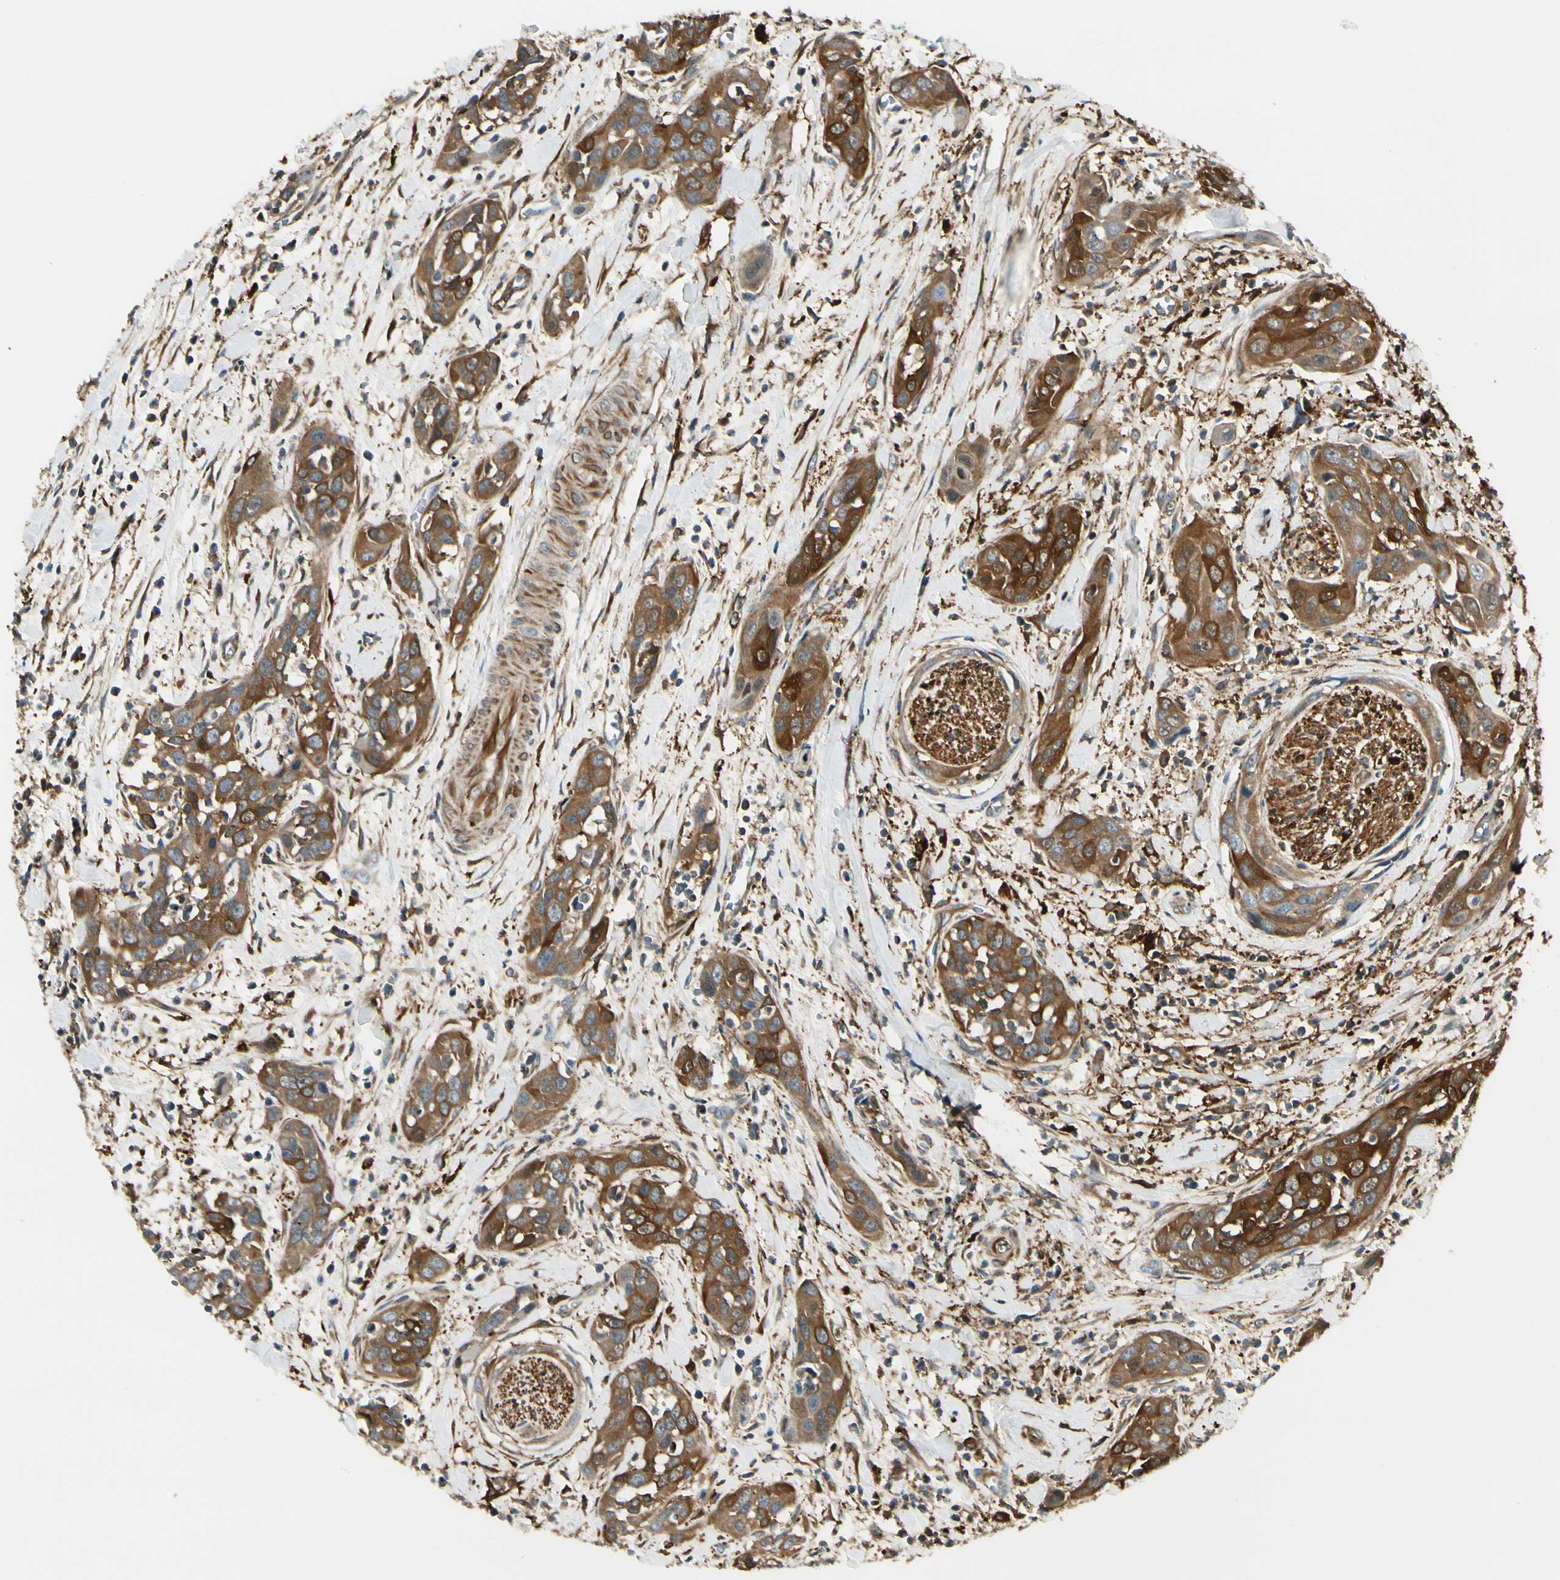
{"staining": {"intensity": "strong", "quantity": ">75%", "location": "cytoplasmic/membranous"}, "tissue": "head and neck cancer", "cell_type": "Tumor cells", "image_type": "cancer", "snomed": [{"axis": "morphology", "description": "Squamous cell carcinoma, NOS"}, {"axis": "topography", "description": "Oral tissue"}, {"axis": "topography", "description": "Head-Neck"}], "caption": "The immunohistochemical stain highlights strong cytoplasmic/membranous expression in tumor cells of squamous cell carcinoma (head and neck) tissue. Nuclei are stained in blue.", "gene": "FTH1", "patient": {"sex": "female", "age": 50}}